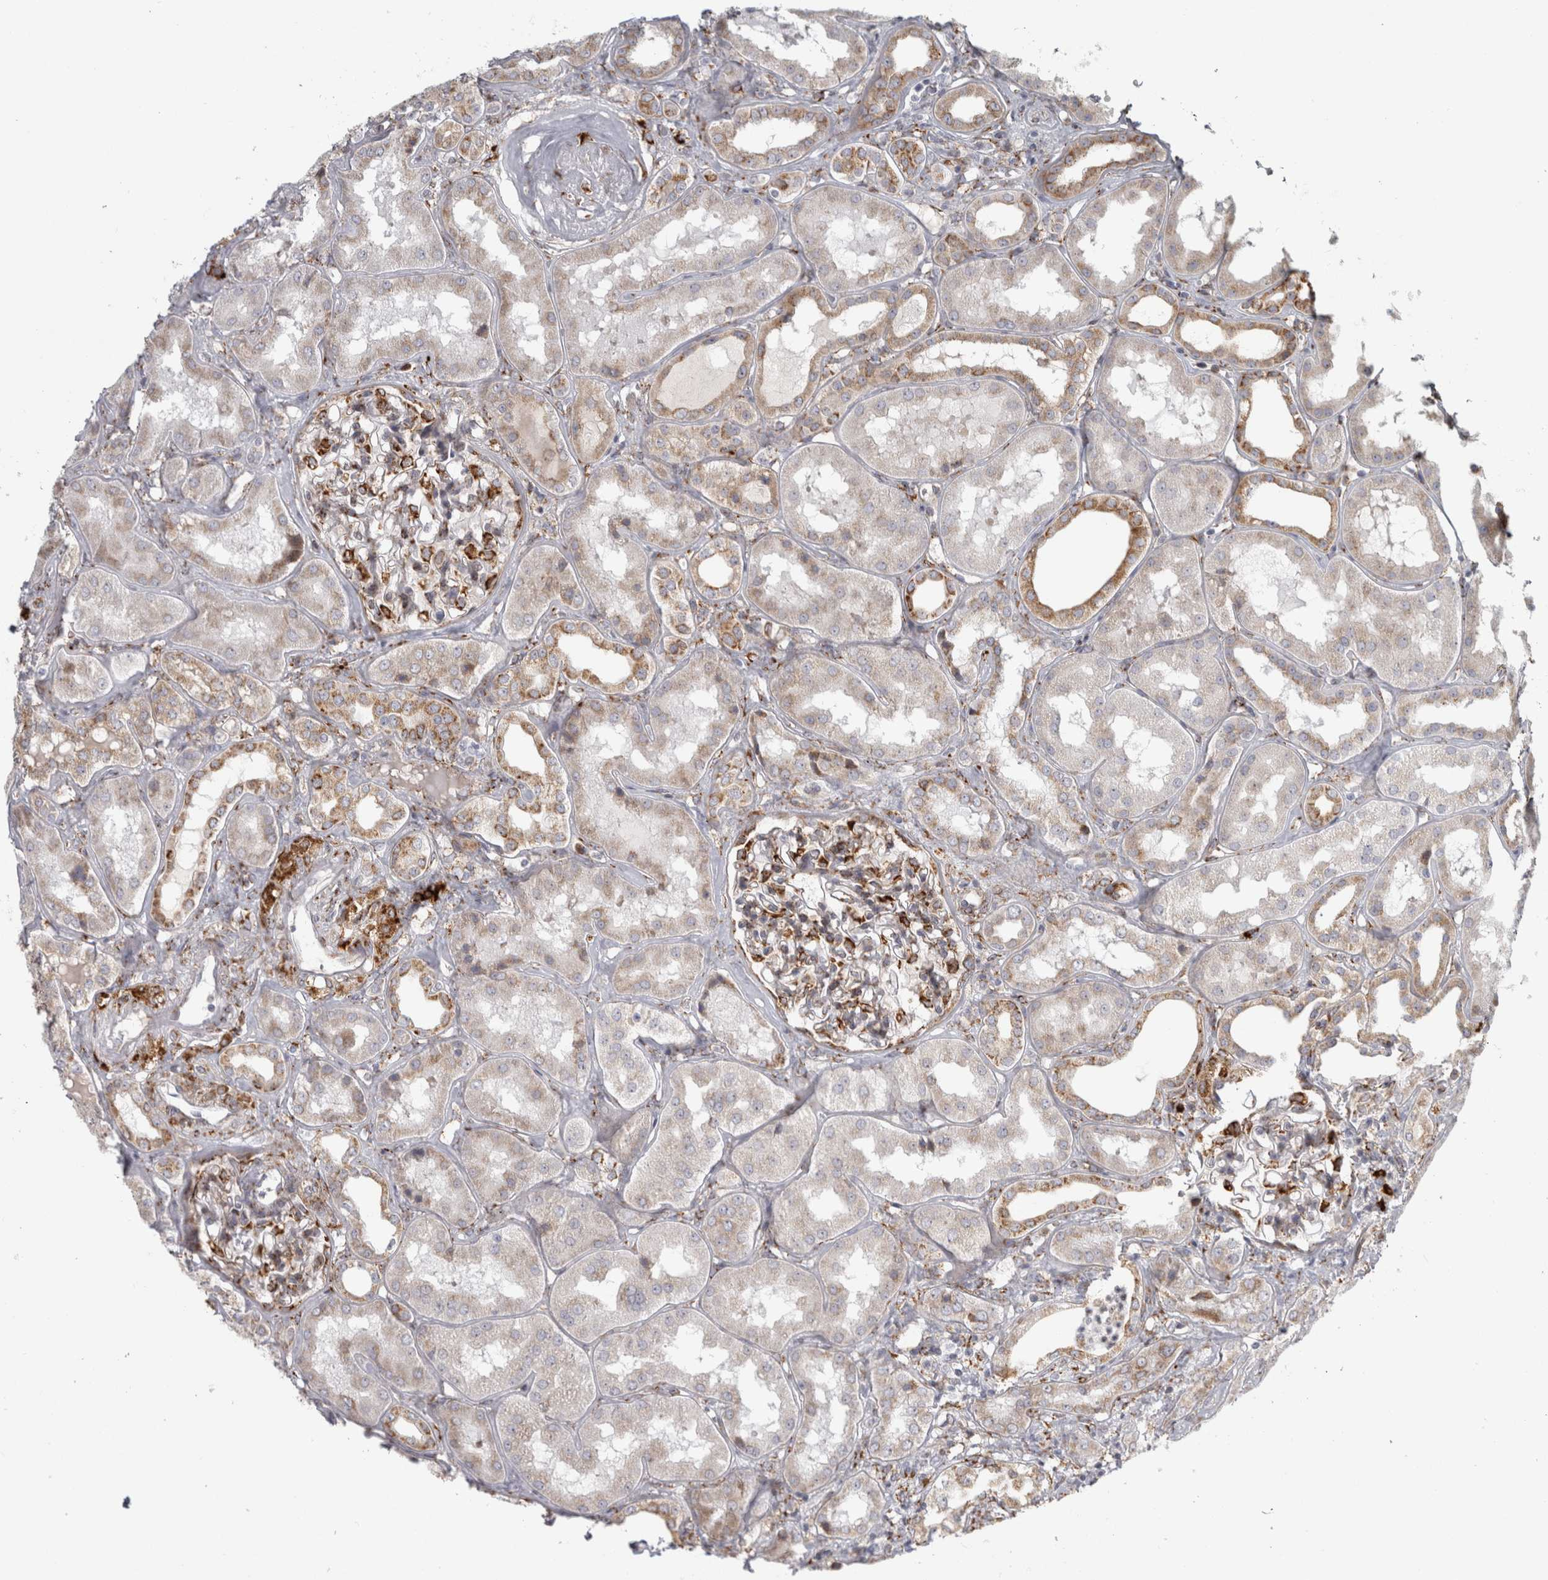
{"staining": {"intensity": "strong", "quantity": "25%-75%", "location": "cytoplasmic/membranous"}, "tissue": "kidney", "cell_type": "Cells in glomeruli", "image_type": "normal", "snomed": [{"axis": "morphology", "description": "Normal tissue, NOS"}, {"axis": "topography", "description": "Kidney"}], "caption": "High-power microscopy captured an immunohistochemistry (IHC) photomicrograph of unremarkable kidney, revealing strong cytoplasmic/membranous expression in approximately 25%-75% of cells in glomeruli. (IHC, brightfield microscopy, high magnification).", "gene": "OSTN", "patient": {"sex": "female", "age": 56}}